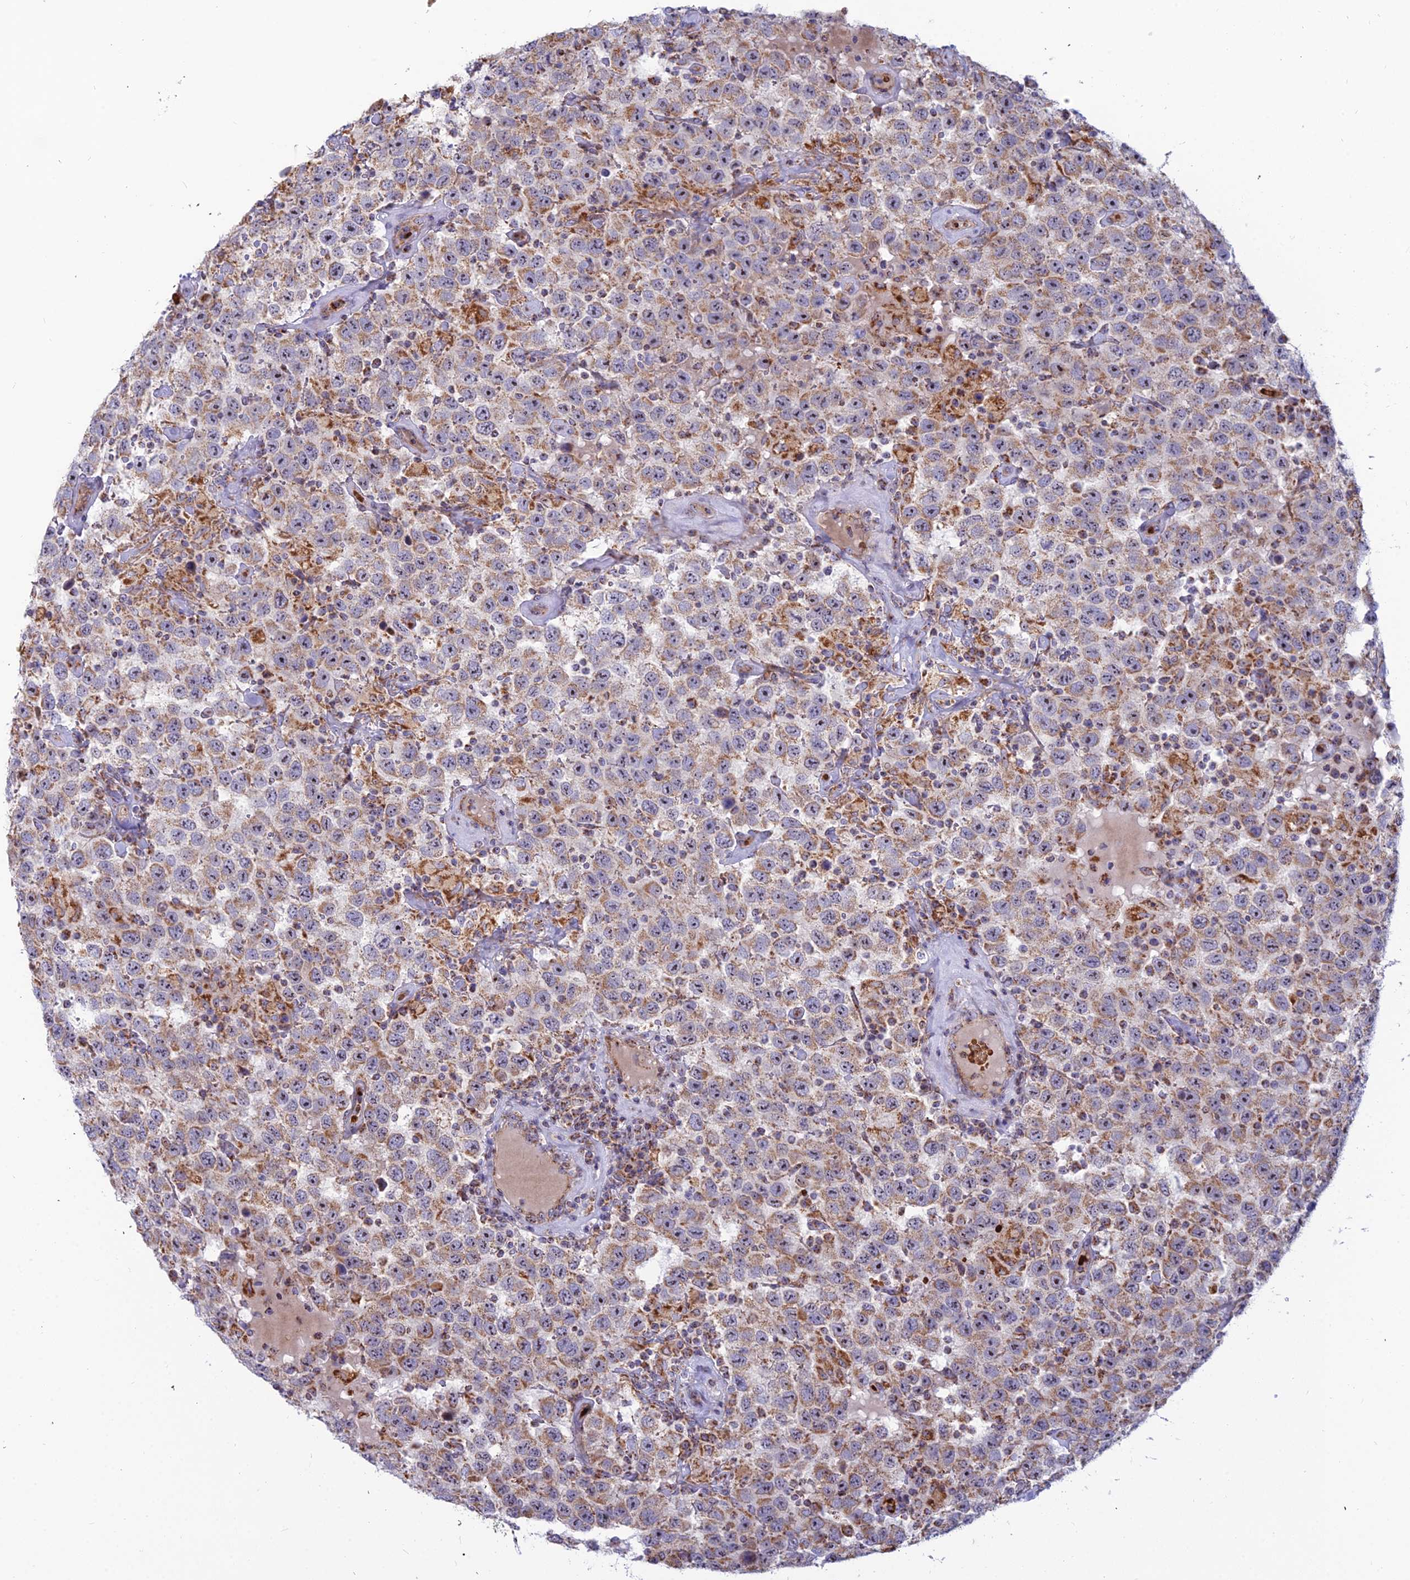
{"staining": {"intensity": "moderate", "quantity": ">75%", "location": "cytoplasmic/membranous"}, "tissue": "testis cancer", "cell_type": "Tumor cells", "image_type": "cancer", "snomed": [{"axis": "morphology", "description": "Seminoma, NOS"}, {"axis": "topography", "description": "Testis"}], "caption": "This micrograph demonstrates immunohistochemistry staining of testis seminoma, with medium moderate cytoplasmic/membranous expression in approximately >75% of tumor cells.", "gene": "SLC35F4", "patient": {"sex": "male", "age": 41}}